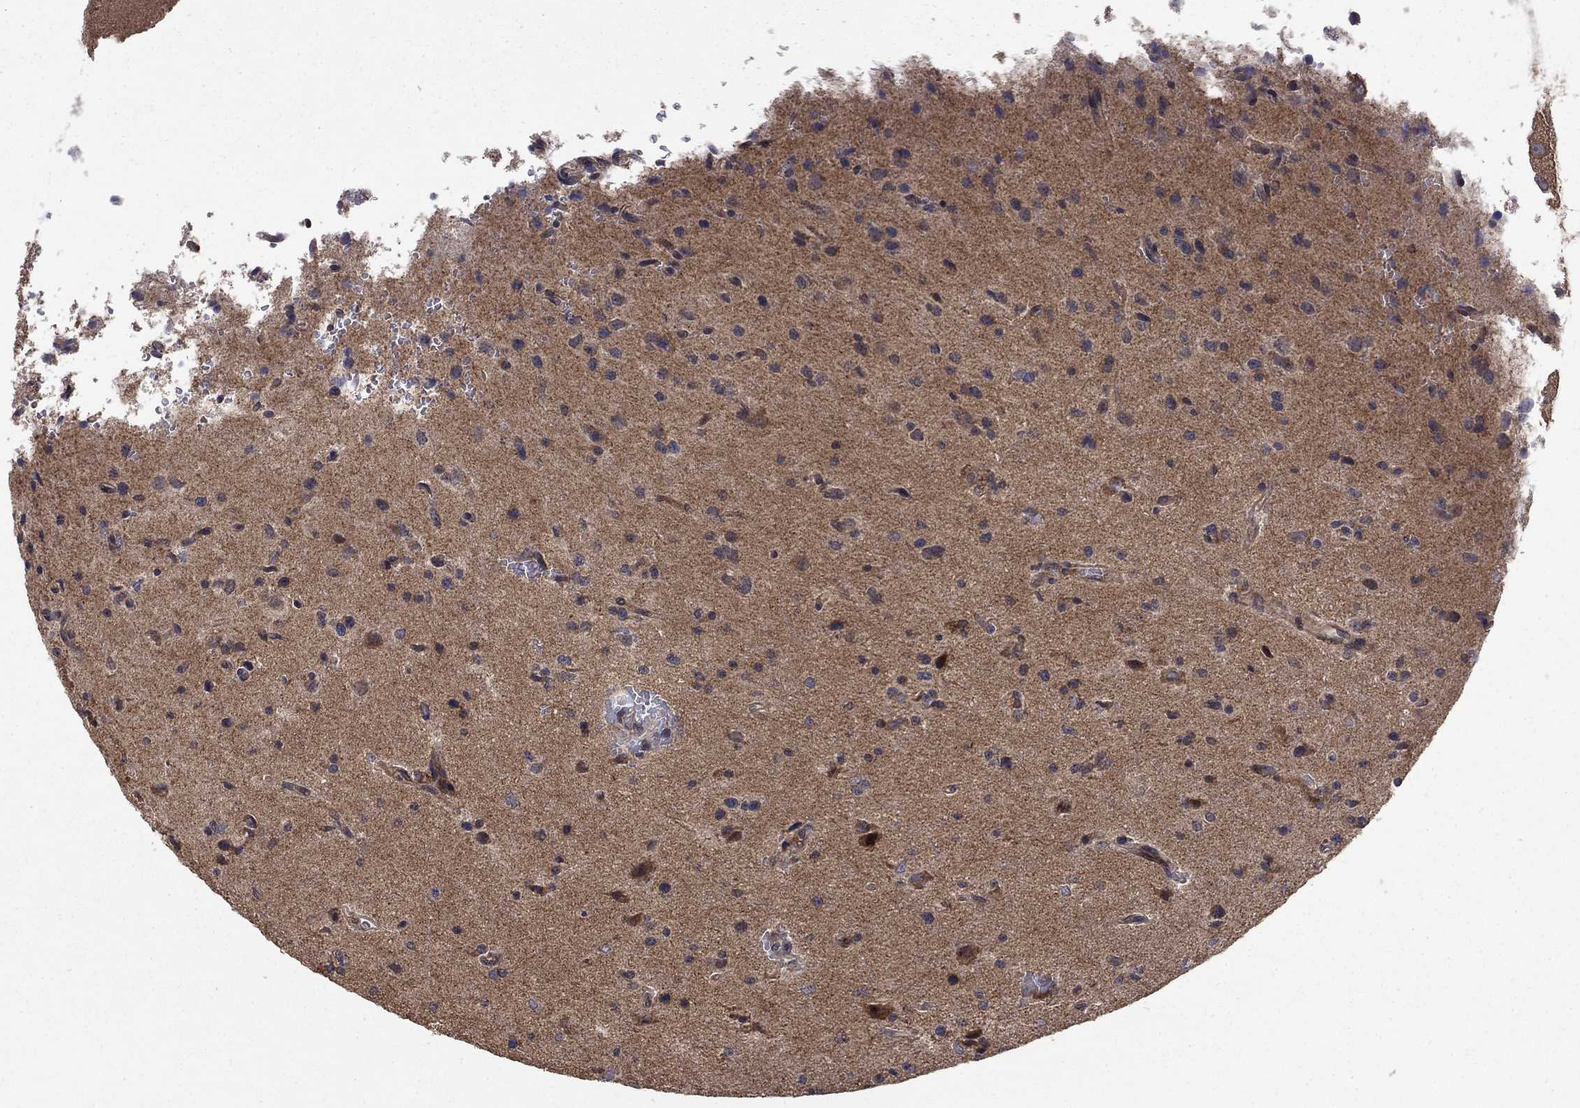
{"staining": {"intensity": "weak", "quantity": "25%-75%", "location": "cytoplasmic/membranous"}, "tissue": "glioma", "cell_type": "Tumor cells", "image_type": "cancer", "snomed": [{"axis": "morphology", "description": "Glioma, malignant, Low grade"}, {"axis": "topography", "description": "Brain"}], "caption": "DAB immunohistochemical staining of low-grade glioma (malignant) displays weak cytoplasmic/membranous protein positivity in approximately 25%-75% of tumor cells. The staining is performed using DAB (3,3'-diaminobenzidine) brown chromogen to label protein expression. The nuclei are counter-stained blue using hematoxylin.", "gene": "BABAM2", "patient": {"sex": "male", "age": 41}}